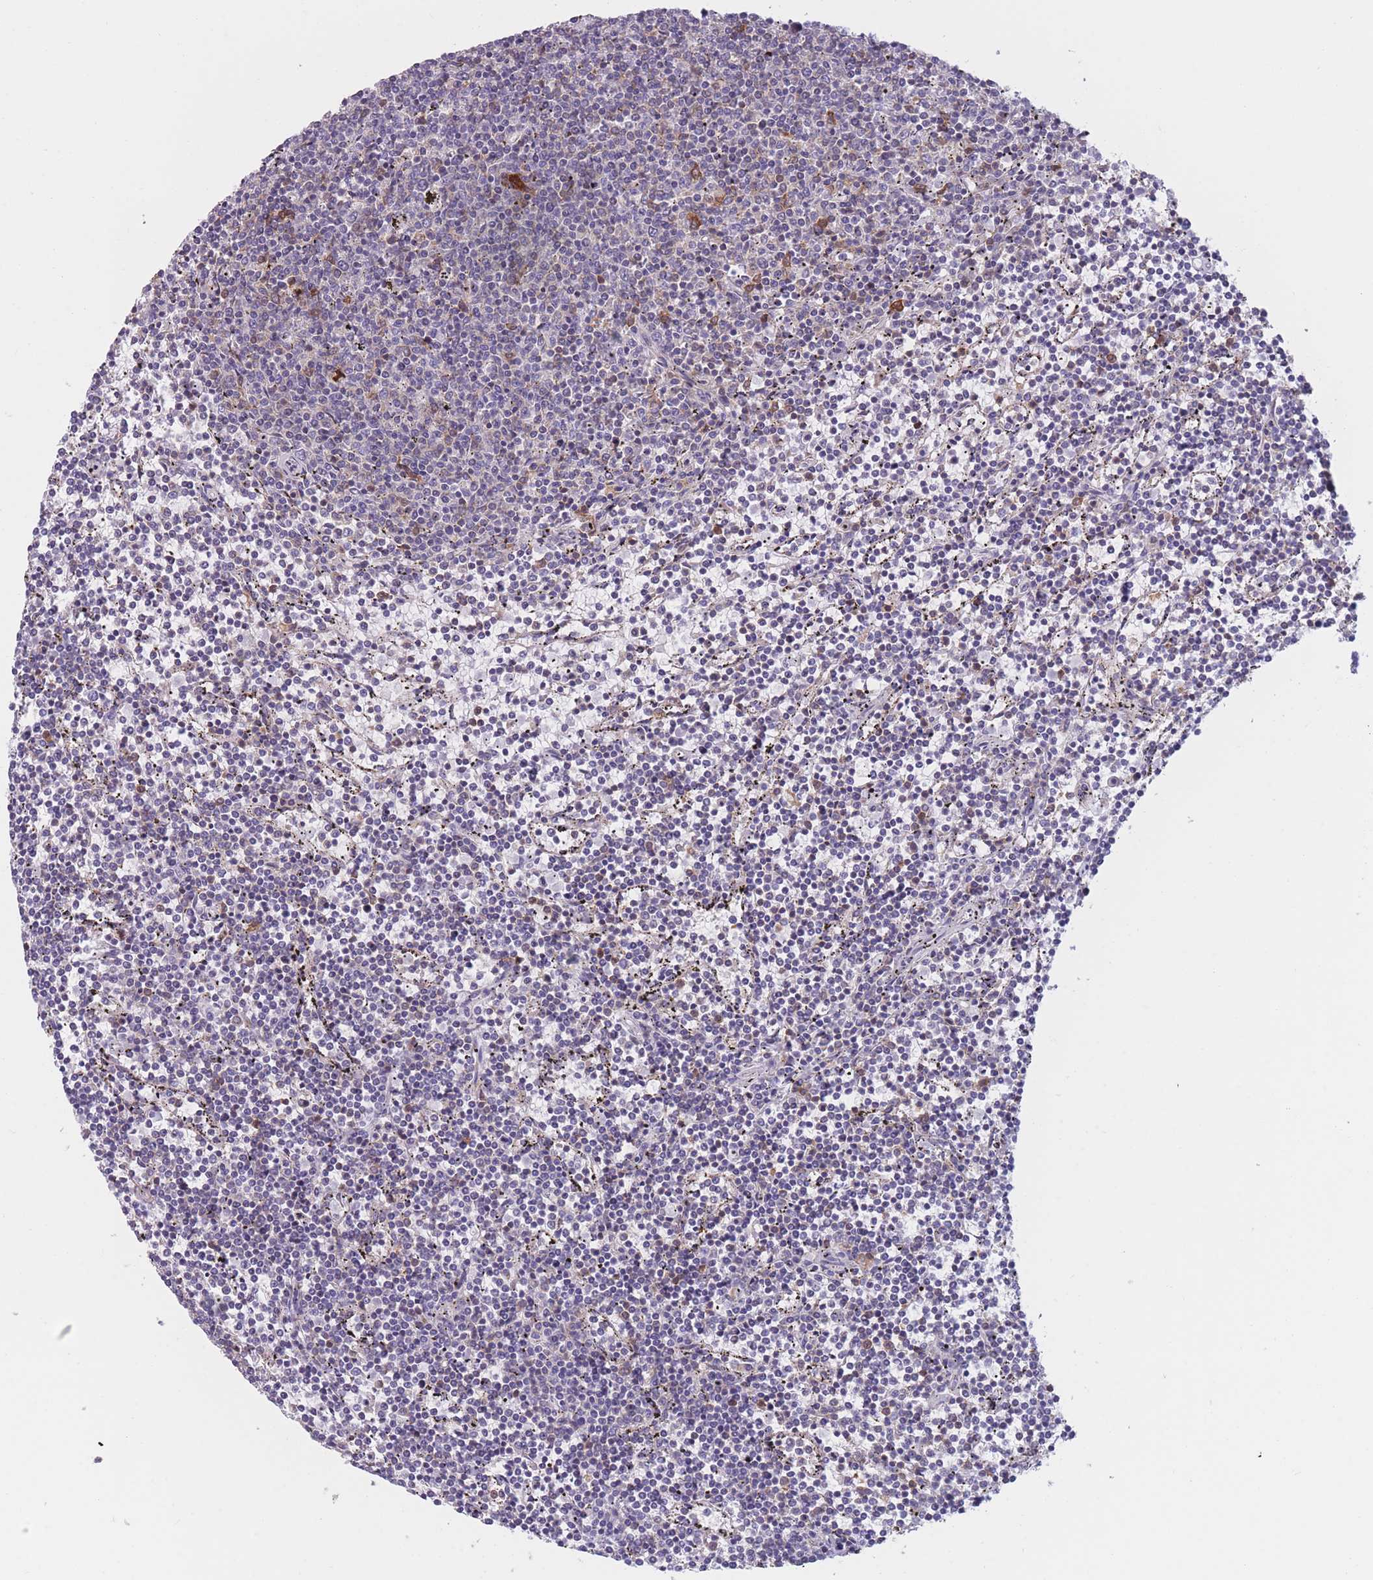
{"staining": {"intensity": "negative", "quantity": "none", "location": "none"}, "tissue": "lymphoma", "cell_type": "Tumor cells", "image_type": "cancer", "snomed": [{"axis": "morphology", "description": "Malignant lymphoma, non-Hodgkin's type, Low grade"}, {"axis": "topography", "description": "Spleen"}], "caption": "The micrograph exhibits no staining of tumor cells in malignant lymphoma, non-Hodgkin's type (low-grade). (DAB IHC with hematoxylin counter stain).", "gene": "PDE4A", "patient": {"sex": "female", "age": 50}}